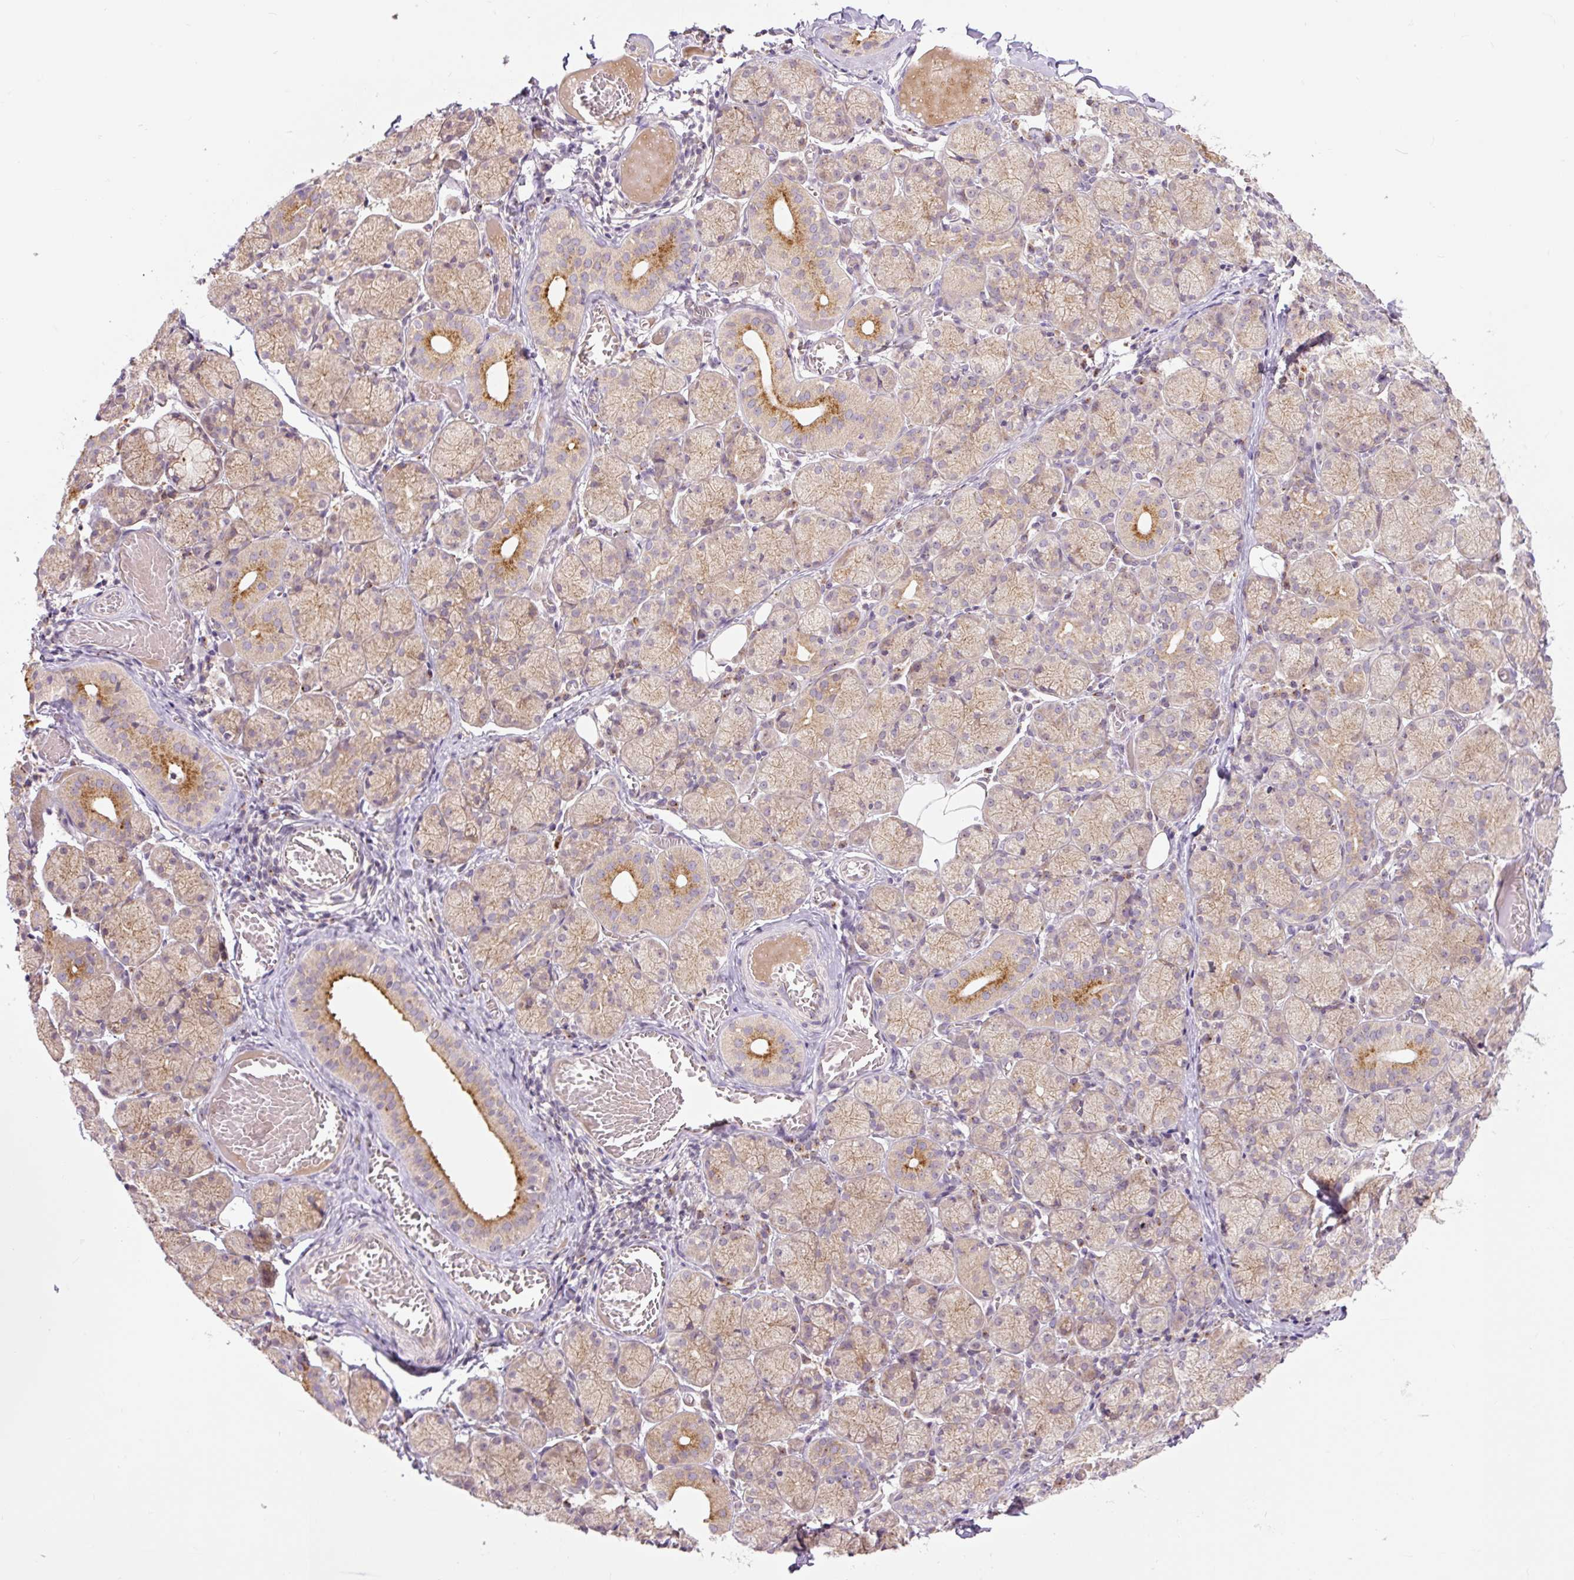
{"staining": {"intensity": "moderate", "quantity": "25%-75%", "location": "cytoplasmic/membranous"}, "tissue": "salivary gland", "cell_type": "Glandular cells", "image_type": "normal", "snomed": [{"axis": "morphology", "description": "Normal tissue, NOS"}, {"axis": "topography", "description": "Salivary gland"}], "caption": "Immunohistochemistry (IHC) of unremarkable salivary gland exhibits medium levels of moderate cytoplasmic/membranous staining in approximately 25%-75% of glandular cells.", "gene": "PCM1", "patient": {"sex": "female", "age": 24}}